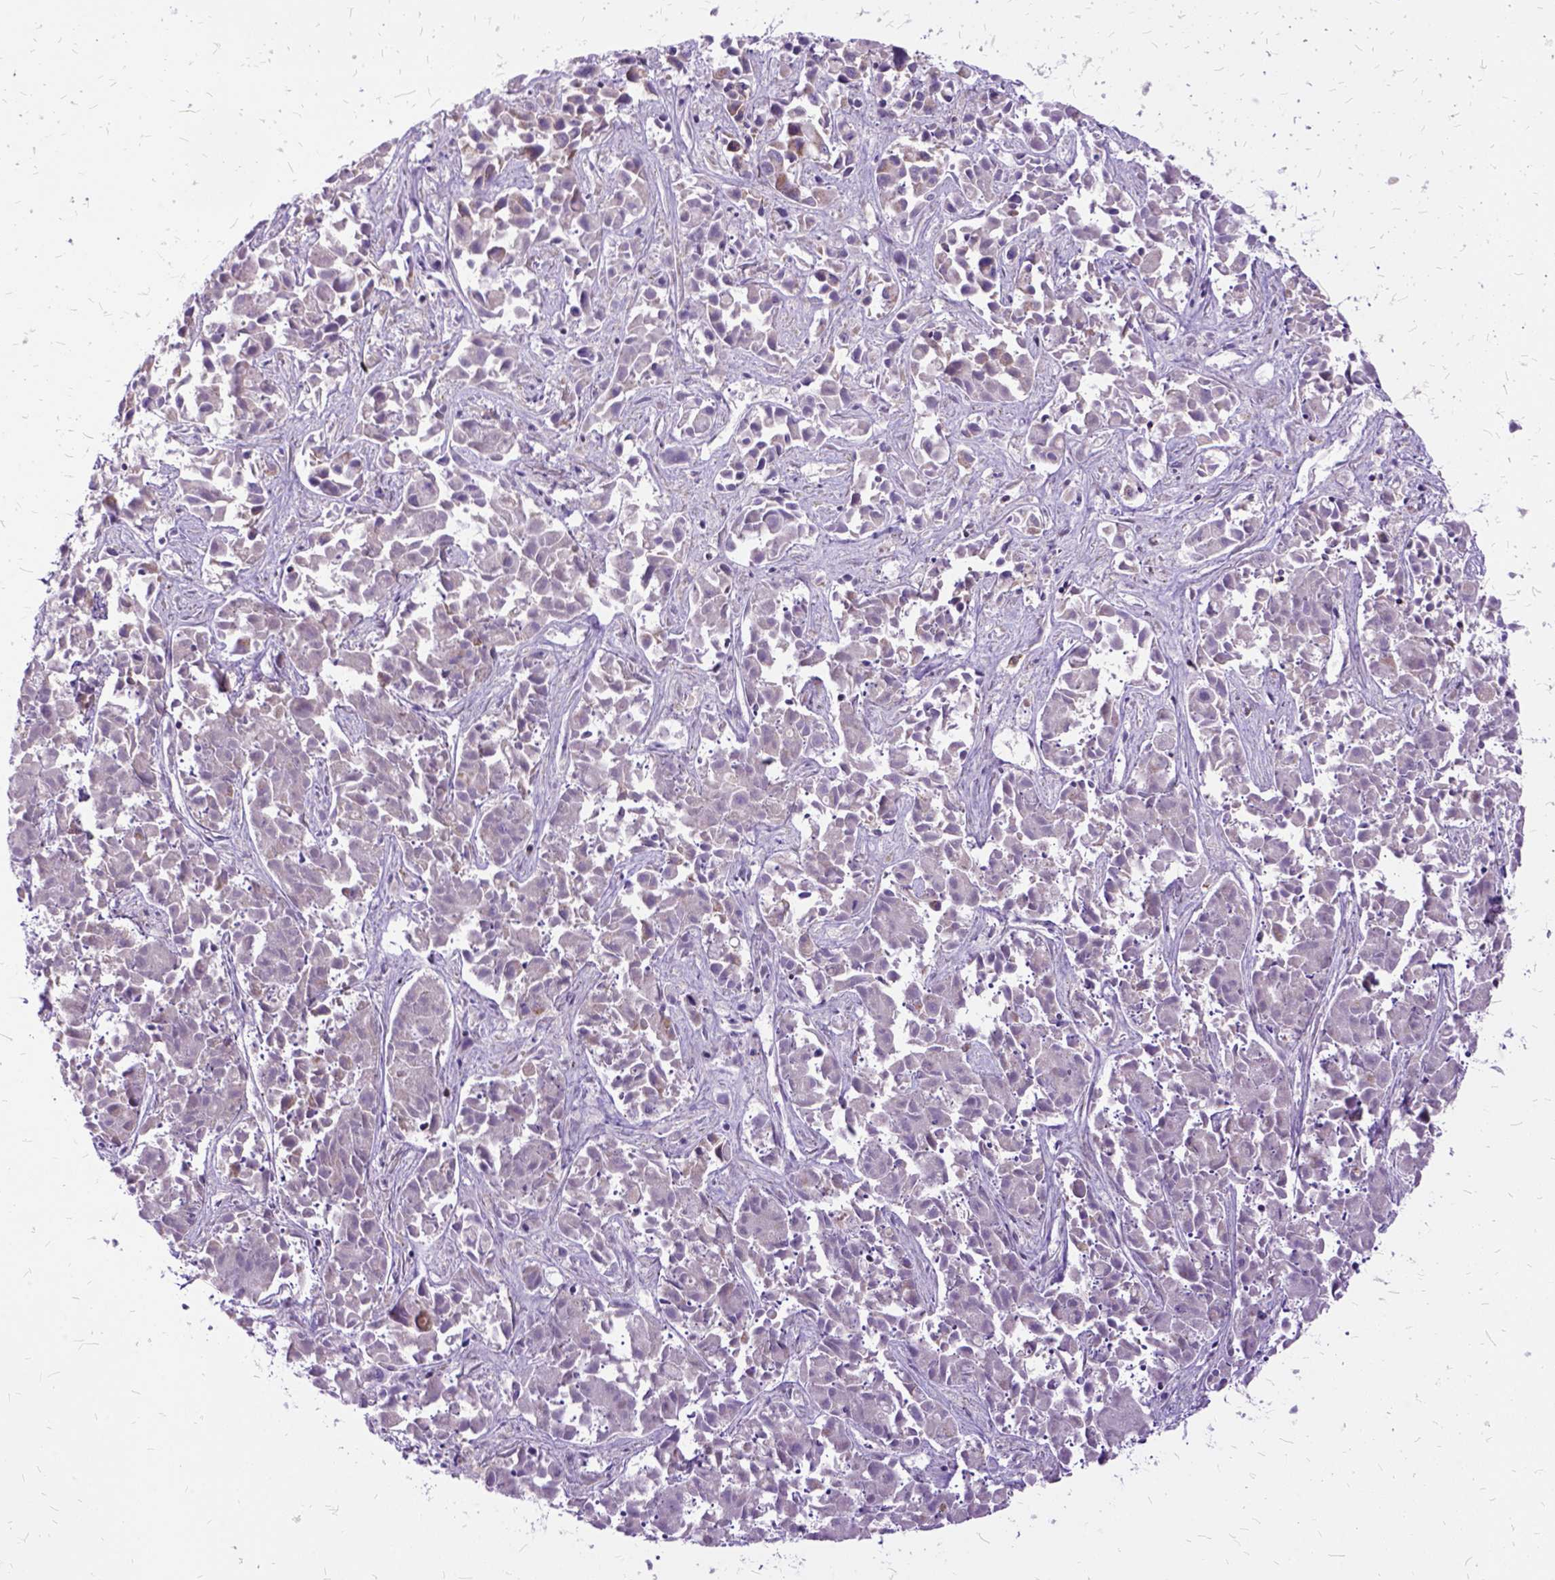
{"staining": {"intensity": "negative", "quantity": "none", "location": "none"}, "tissue": "liver cancer", "cell_type": "Tumor cells", "image_type": "cancer", "snomed": [{"axis": "morphology", "description": "Cholangiocarcinoma"}, {"axis": "topography", "description": "Liver"}], "caption": "Tumor cells show no significant protein staining in liver cholangiocarcinoma. The staining was performed using DAB to visualize the protein expression in brown, while the nuclei were stained in blue with hematoxylin (Magnification: 20x).", "gene": "OXCT1", "patient": {"sex": "female", "age": 81}}